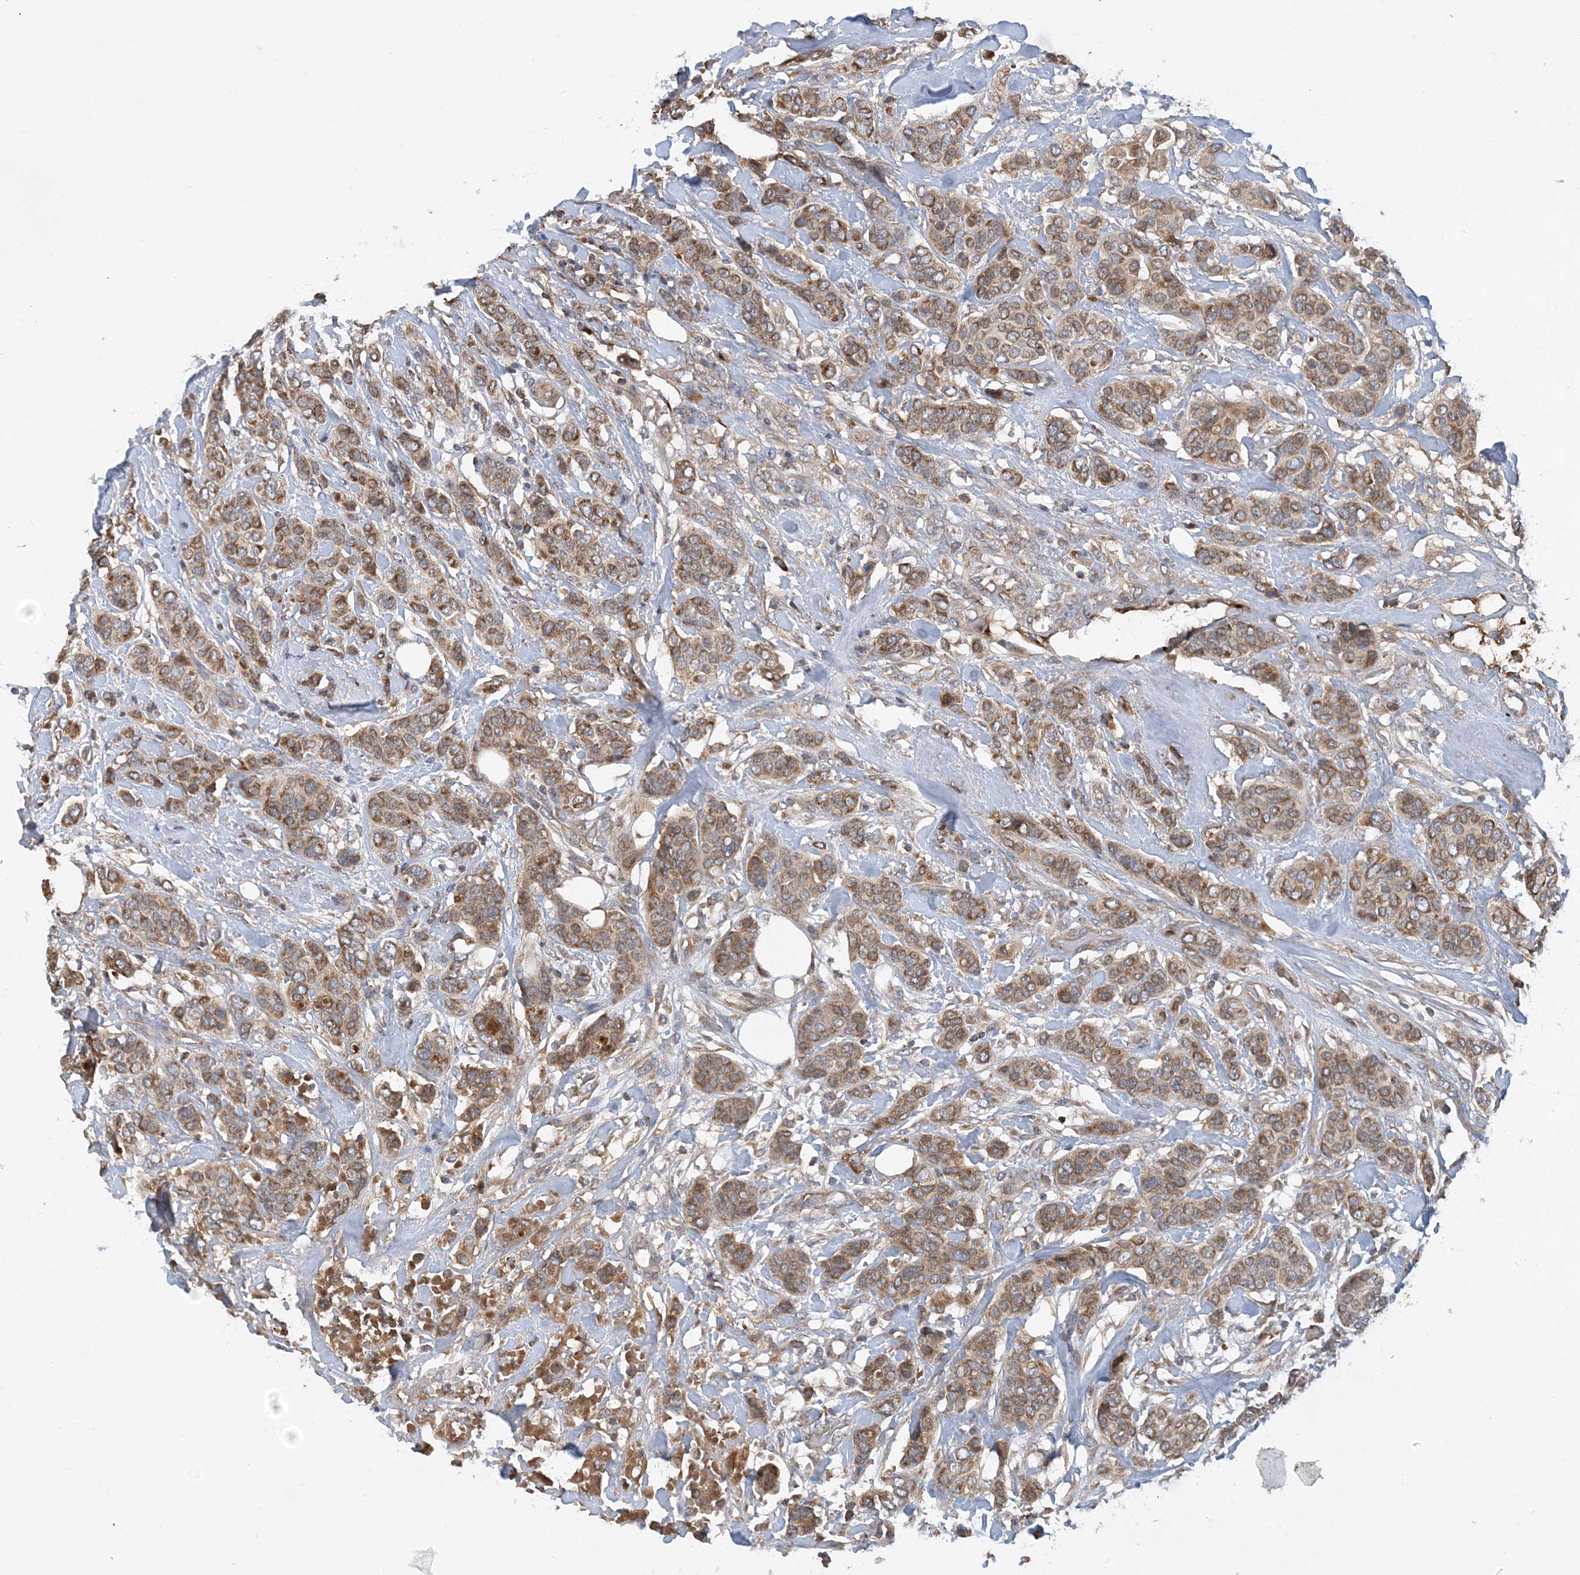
{"staining": {"intensity": "moderate", "quantity": ">75%", "location": "cytoplasmic/membranous"}, "tissue": "breast cancer", "cell_type": "Tumor cells", "image_type": "cancer", "snomed": [{"axis": "morphology", "description": "Lobular carcinoma"}, {"axis": "topography", "description": "Breast"}], "caption": "High-magnification brightfield microscopy of breast cancer (lobular carcinoma) stained with DAB (brown) and counterstained with hematoxylin (blue). tumor cells exhibit moderate cytoplasmic/membranous expression is seen in approximately>75% of cells. (DAB (3,3'-diaminobenzidine) = brown stain, brightfield microscopy at high magnification).", "gene": "STK19", "patient": {"sex": "female", "age": 51}}